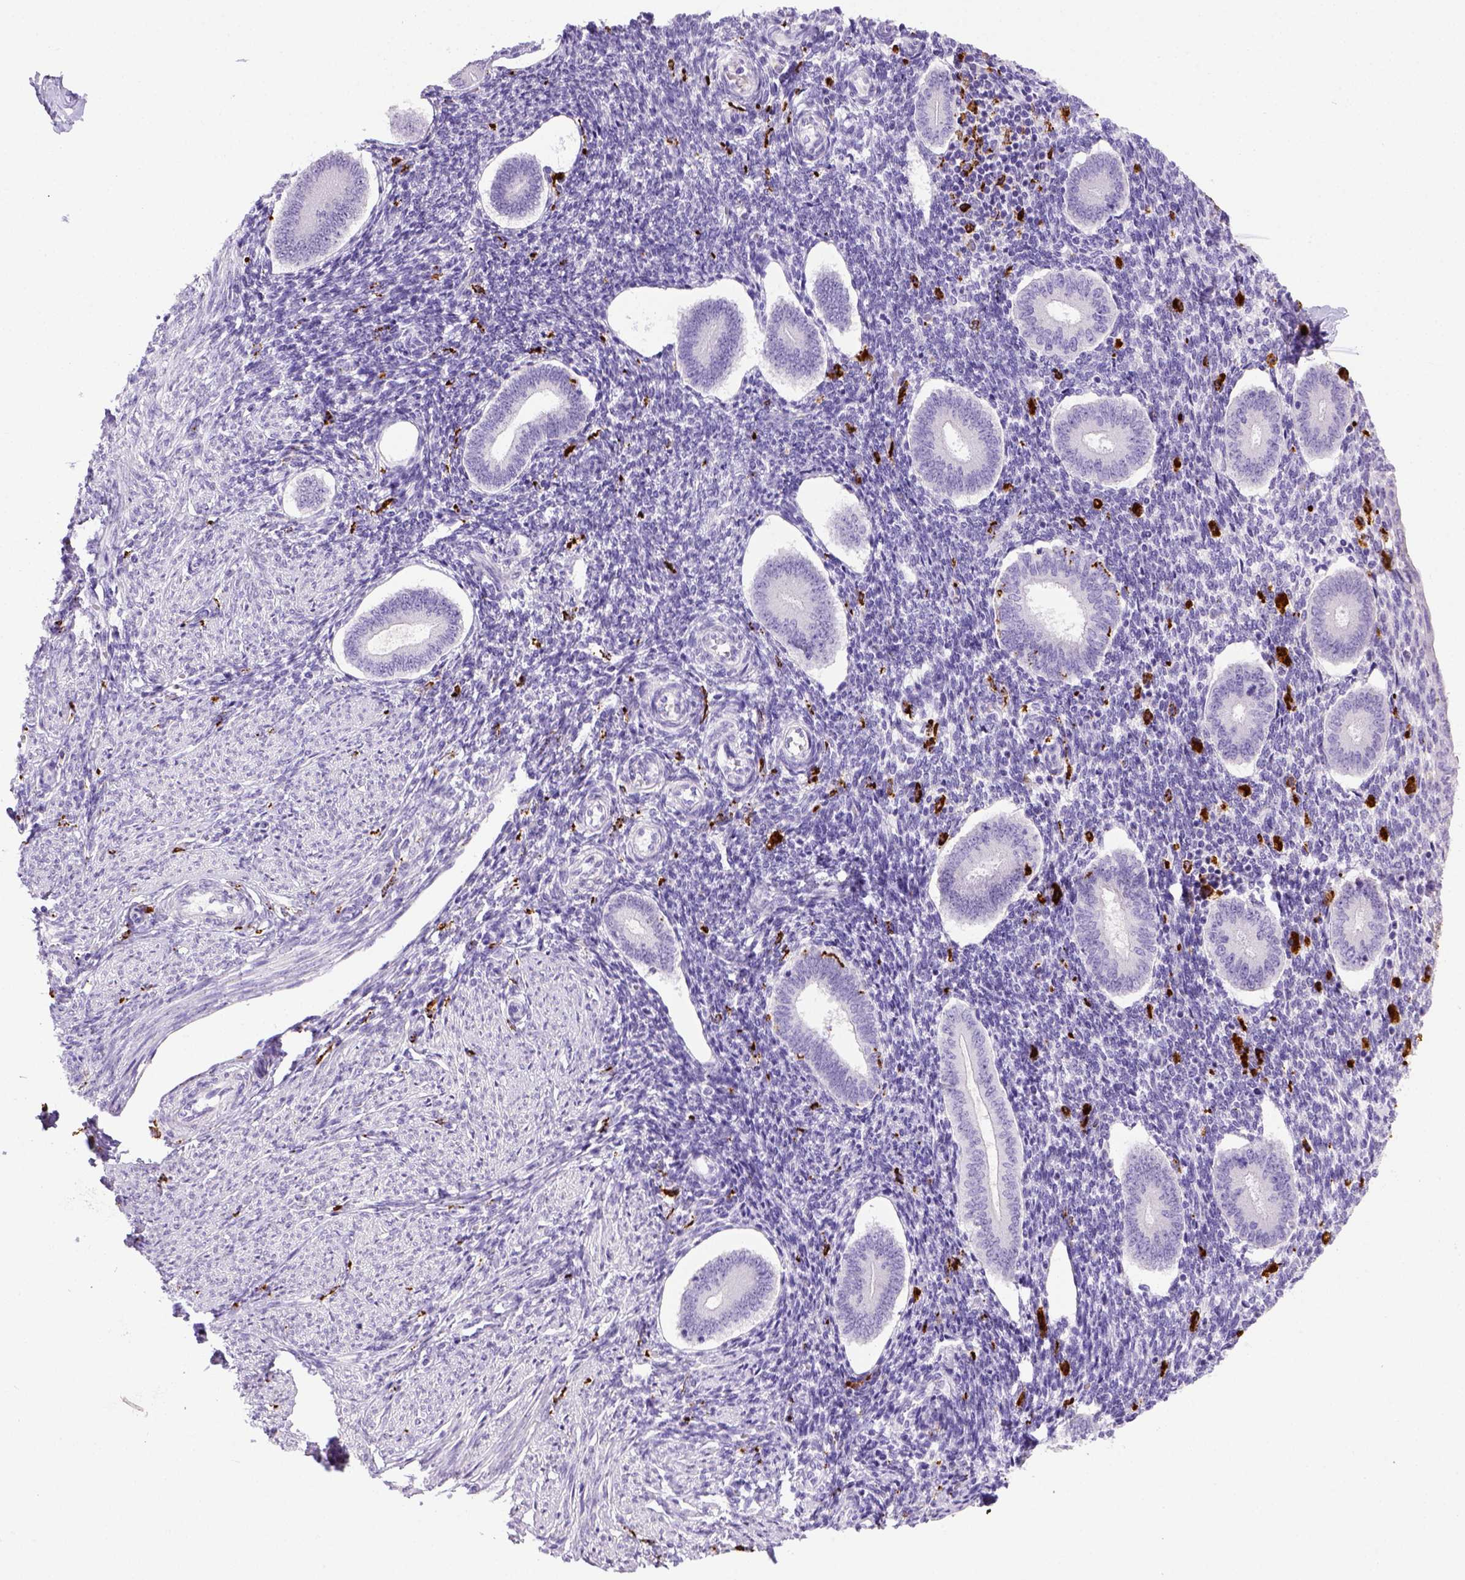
{"staining": {"intensity": "negative", "quantity": "none", "location": "none"}, "tissue": "endometrium", "cell_type": "Cells in endometrial stroma", "image_type": "normal", "snomed": [{"axis": "morphology", "description": "Normal tissue, NOS"}, {"axis": "topography", "description": "Endometrium"}], "caption": "Image shows no significant protein positivity in cells in endometrial stroma of unremarkable endometrium. Brightfield microscopy of immunohistochemistry stained with DAB (brown) and hematoxylin (blue), captured at high magnification.", "gene": "CD68", "patient": {"sex": "female", "age": 40}}